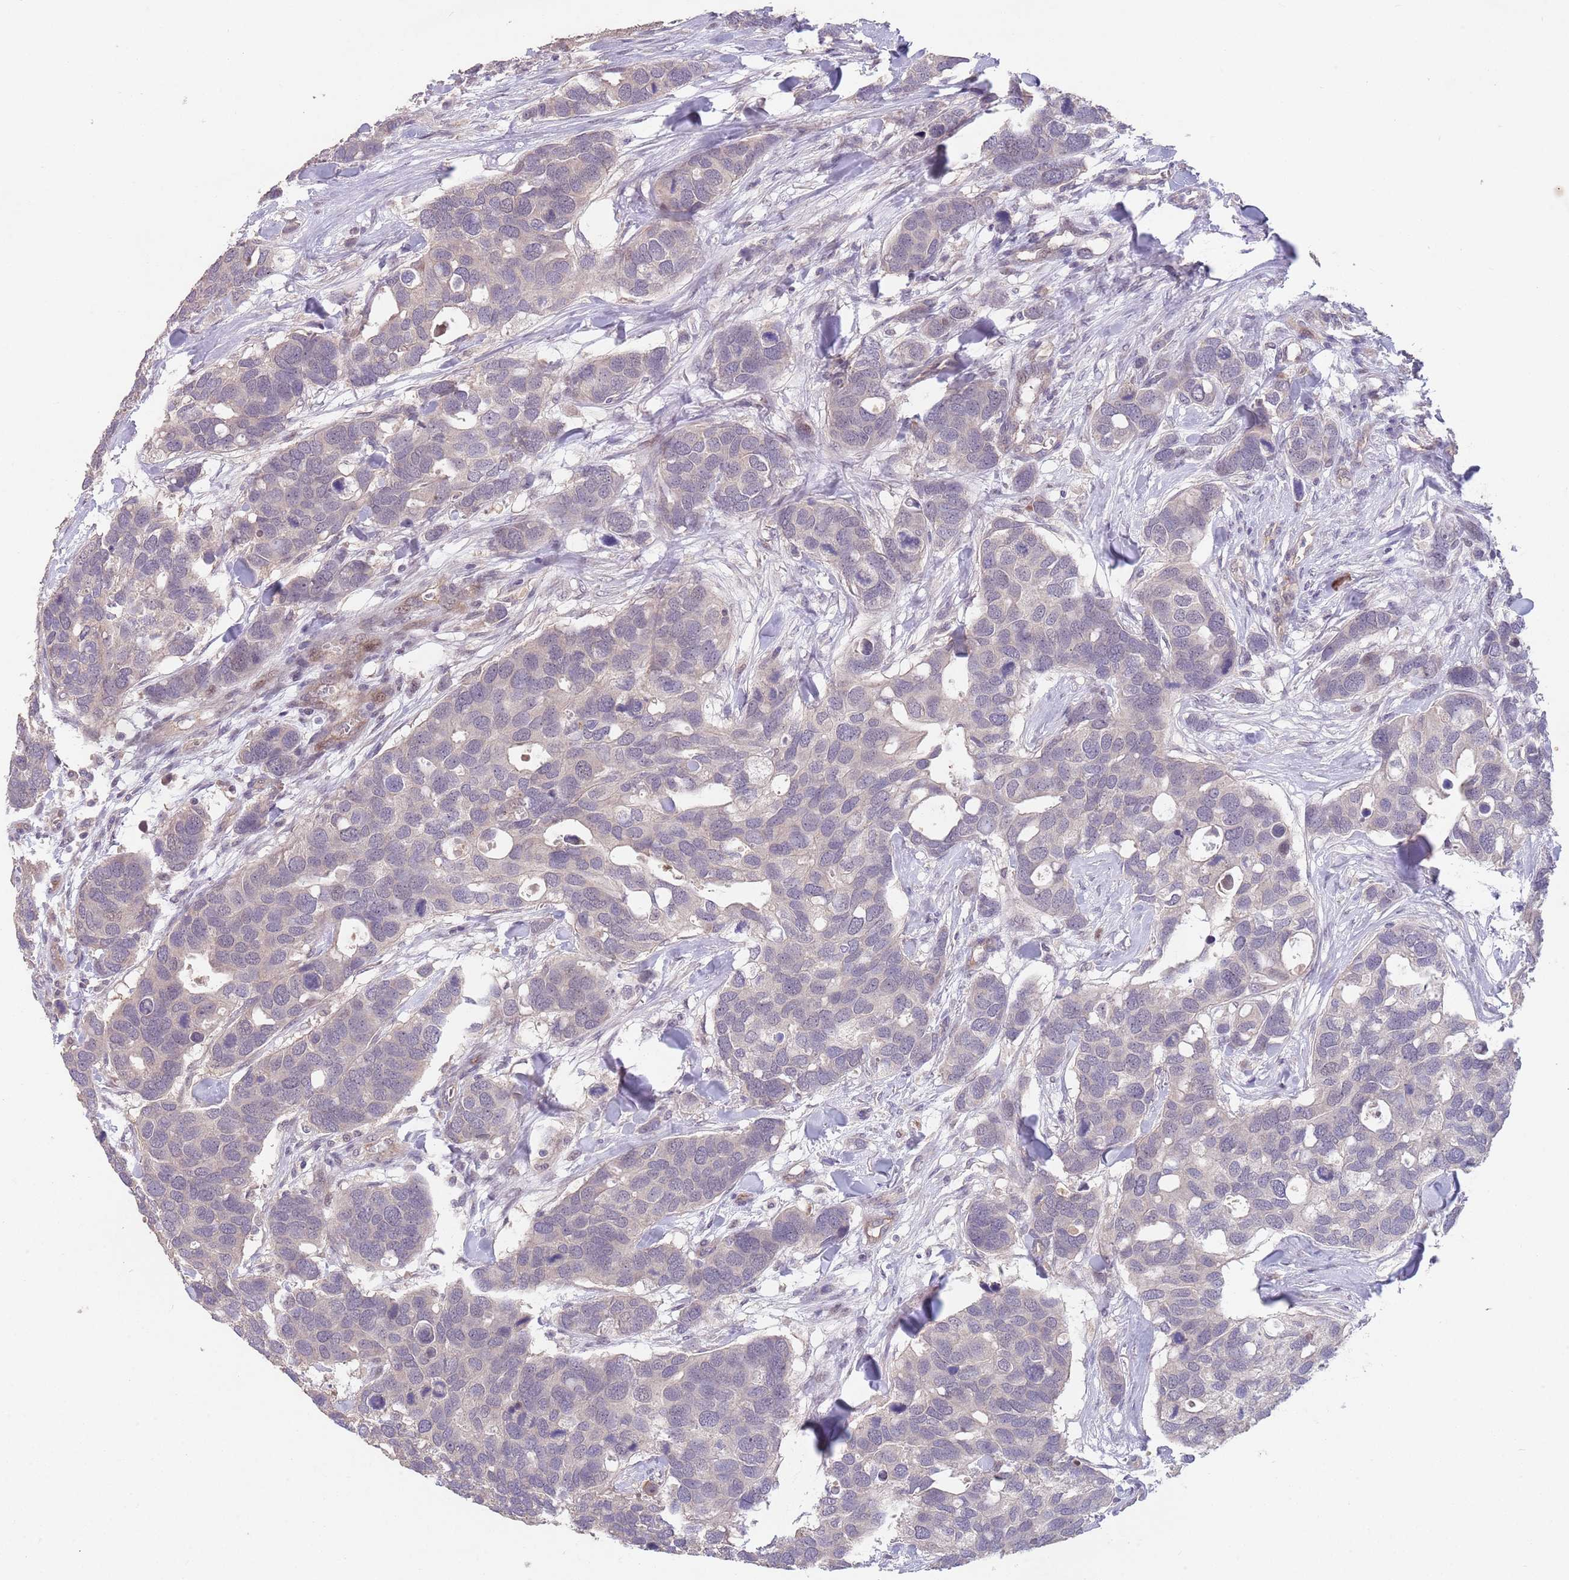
{"staining": {"intensity": "negative", "quantity": "none", "location": "none"}, "tissue": "breast cancer", "cell_type": "Tumor cells", "image_type": "cancer", "snomed": [{"axis": "morphology", "description": "Duct carcinoma"}, {"axis": "topography", "description": "Breast"}], "caption": "DAB immunohistochemical staining of human intraductal carcinoma (breast) exhibits no significant expression in tumor cells.", "gene": "MEI1", "patient": {"sex": "female", "age": 83}}